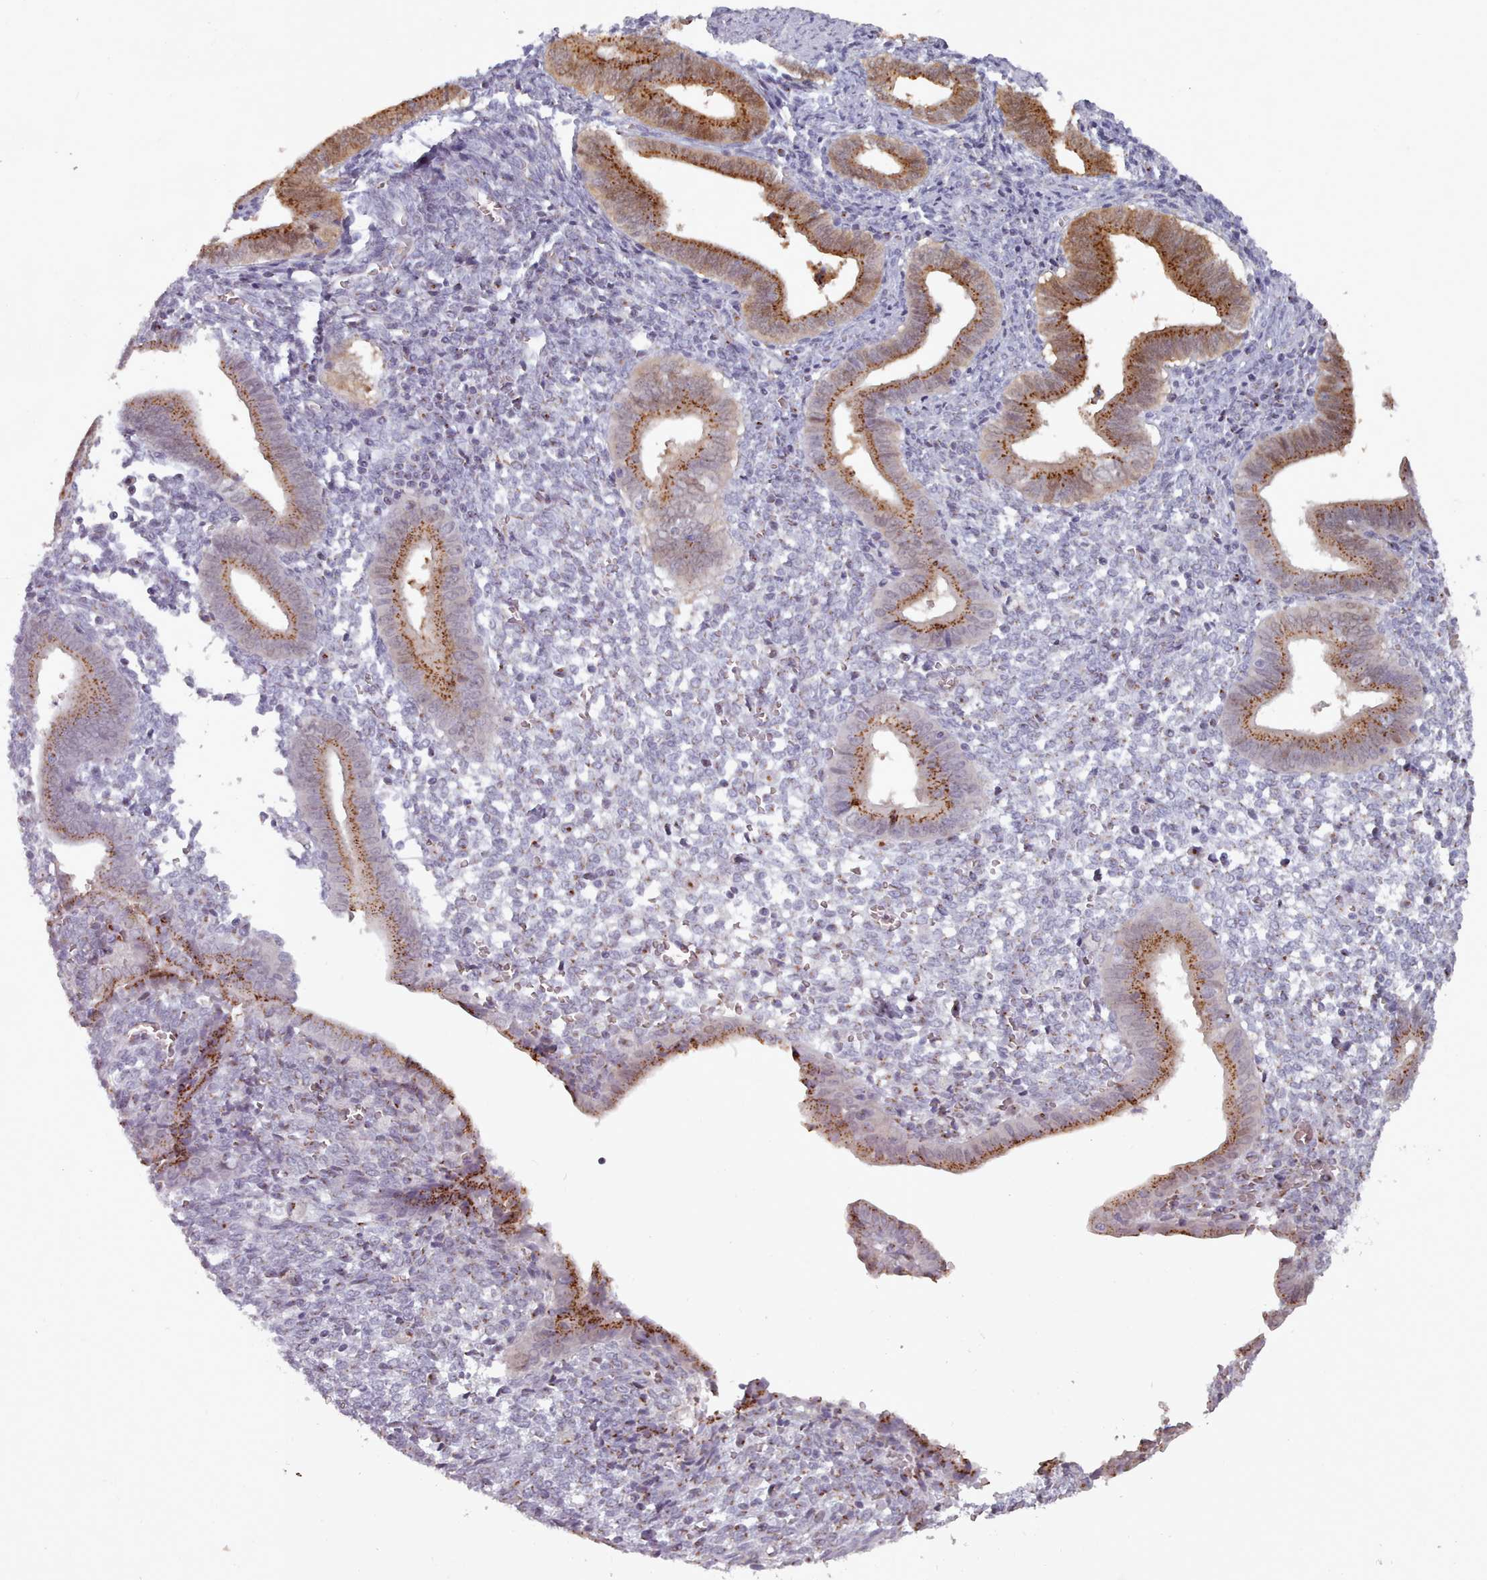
{"staining": {"intensity": "moderate", "quantity": "<25%", "location": "cytoplasmic/membranous"}, "tissue": "endometrium", "cell_type": "Cells in endometrial stroma", "image_type": "normal", "snomed": [{"axis": "morphology", "description": "Normal tissue, NOS"}, {"axis": "topography", "description": "Other"}, {"axis": "topography", "description": "Endometrium"}], "caption": "Immunohistochemical staining of normal human endometrium displays moderate cytoplasmic/membranous protein expression in about <25% of cells in endometrial stroma. (brown staining indicates protein expression, while blue staining denotes nuclei).", "gene": "MAN1B1", "patient": {"sex": "female", "age": 44}}